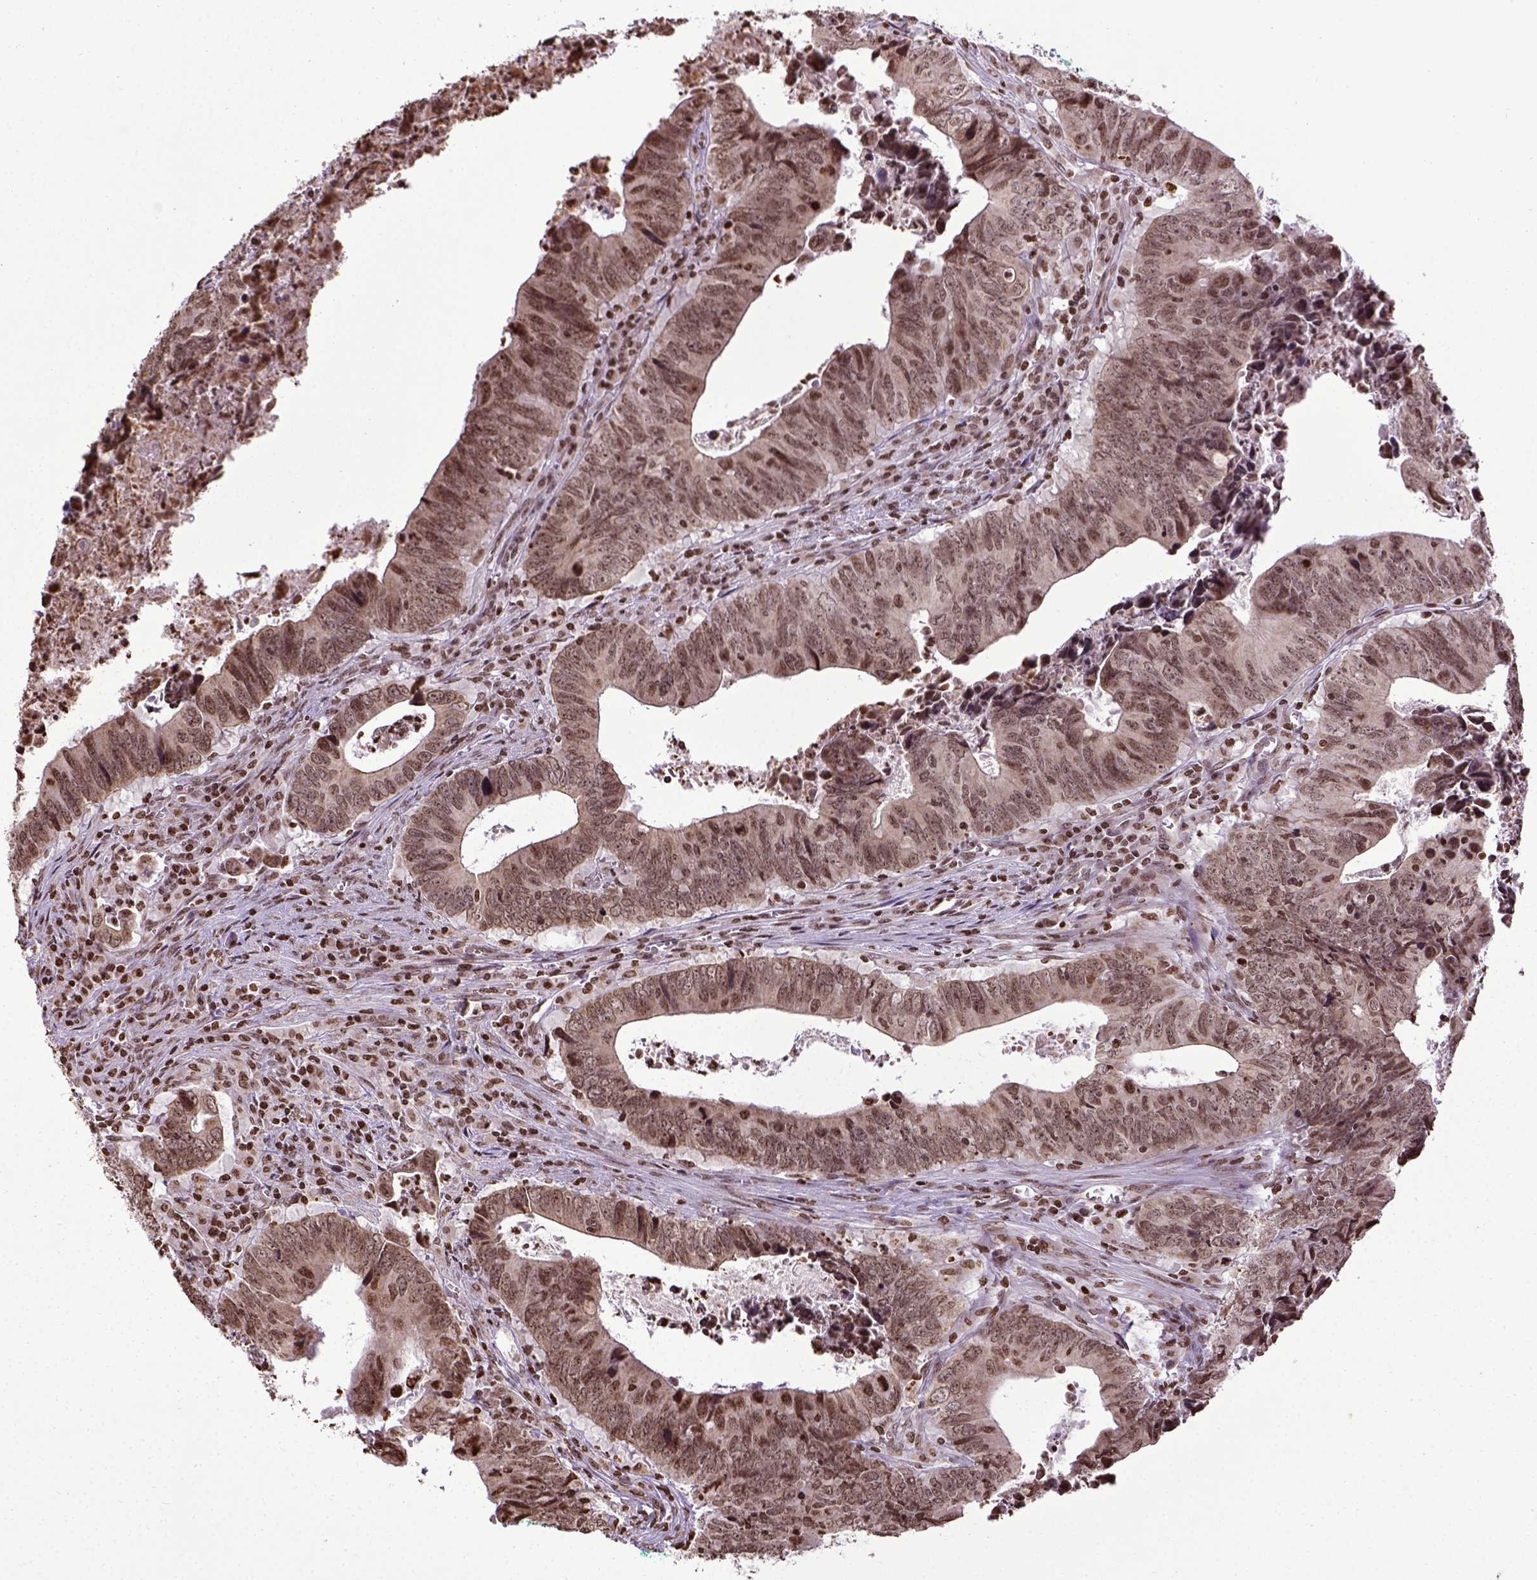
{"staining": {"intensity": "moderate", "quantity": ">75%", "location": "nuclear"}, "tissue": "colorectal cancer", "cell_type": "Tumor cells", "image_type": "cancer", "snomed": [{"axis": "morphology", "description": "Adenocarcinoma, NOS"}, {"axis": "topography", "description": "Colon"}], "caption": "Colorectal adenocarcinoma stained with a brown dye reveals moderate nuclear positive positivity in about >75% of tumor cells.", "gene": "ZNF75D", "patient": {"sex": "female", "age": 82}}